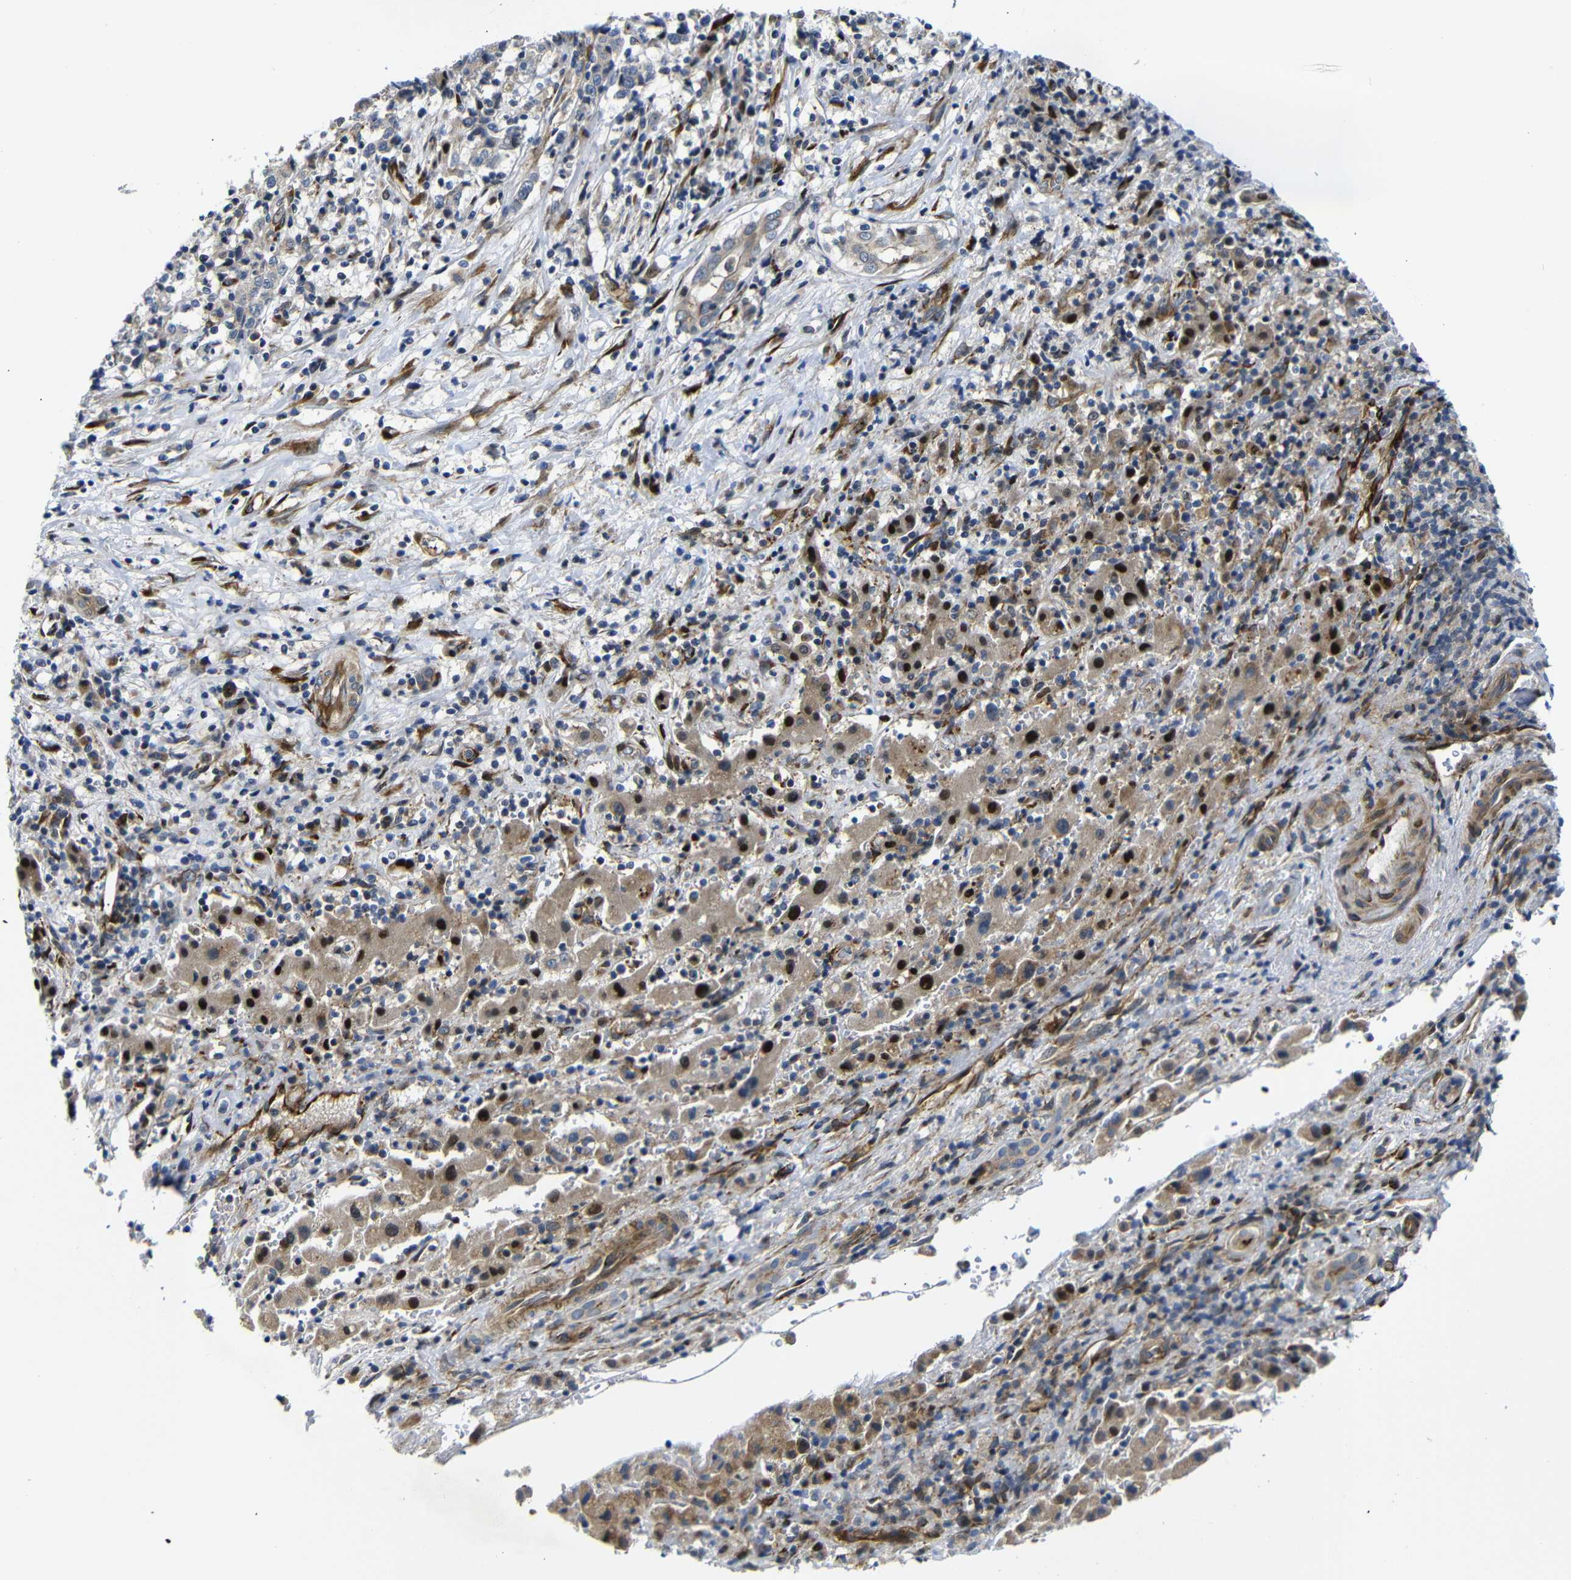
{"staining": {"intensity": "weak", "quantity": "<25%", "location": "cytoplasmic/membranous"}, "tissue": "liver cancer", "cell_type": "Tumor cells", "image_type": "cancer", "snomed": [{"axis": "morphology", "description": "Cholangiocarcinoma"}, {"axis": "topography", "description": "Liver"}], "caption": "IHC of liver cancer shows no expression in tumor cells.", "gene": "PARP14", "patient": {"sex": "male", "age": 57}}